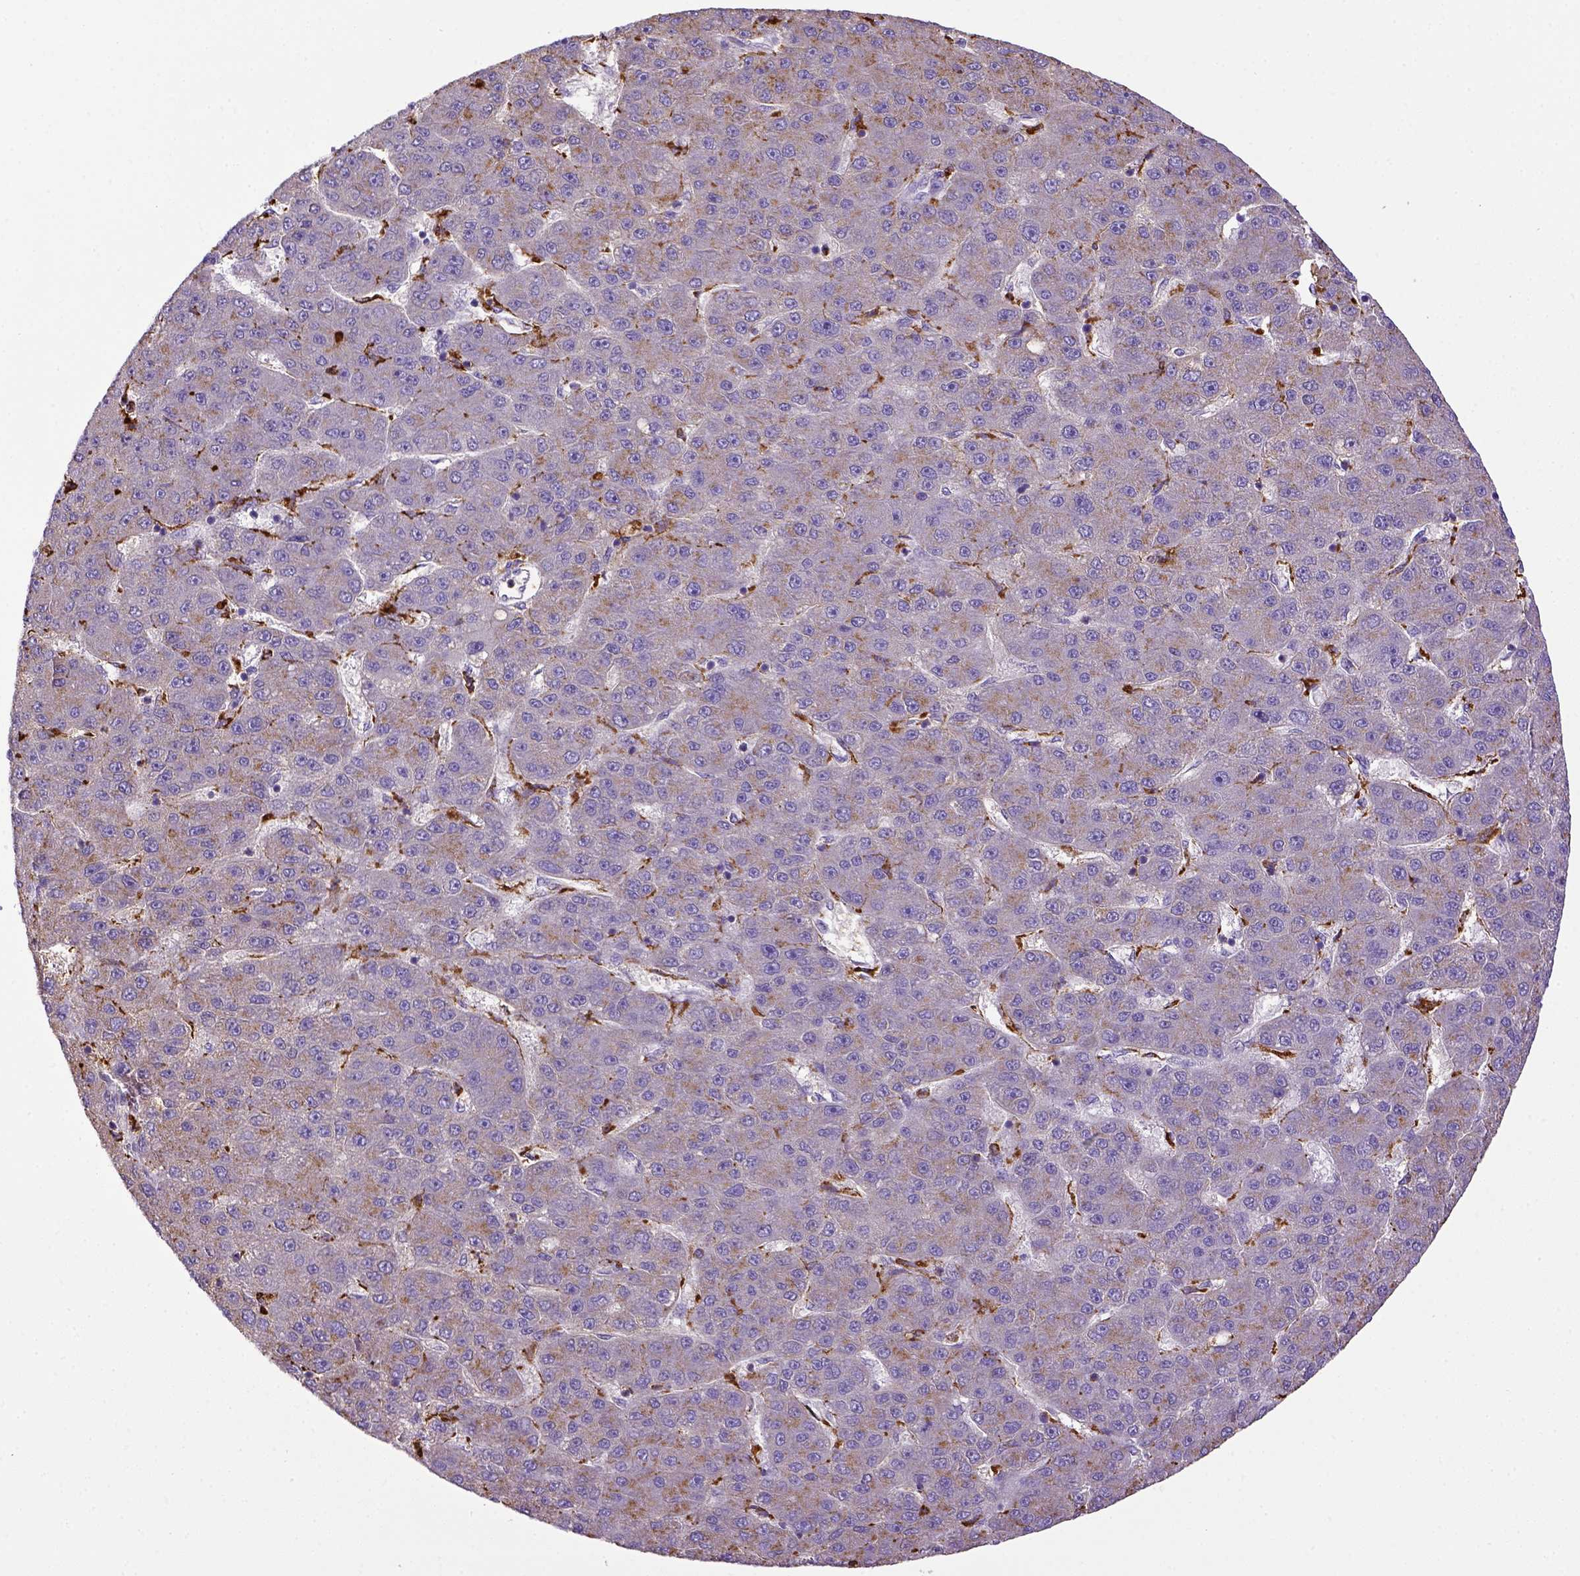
{"staining": {"intensity": "negative", "quantity": "none", "location": "none"}, "tissue": "liver cancer", "cell_type": "Tumor cells", "image_type": "cancer", "snomed": [{"axis": "morphology", "description": "Carcinoma, Hepatocellular, NOS"}, {"axis": "topography", "description": "Liver"}], "caption": "Tumor cells show no significant staining in liver cancer.", "gene": "CD68", "patient": {"sex": "male", "age": 67}}